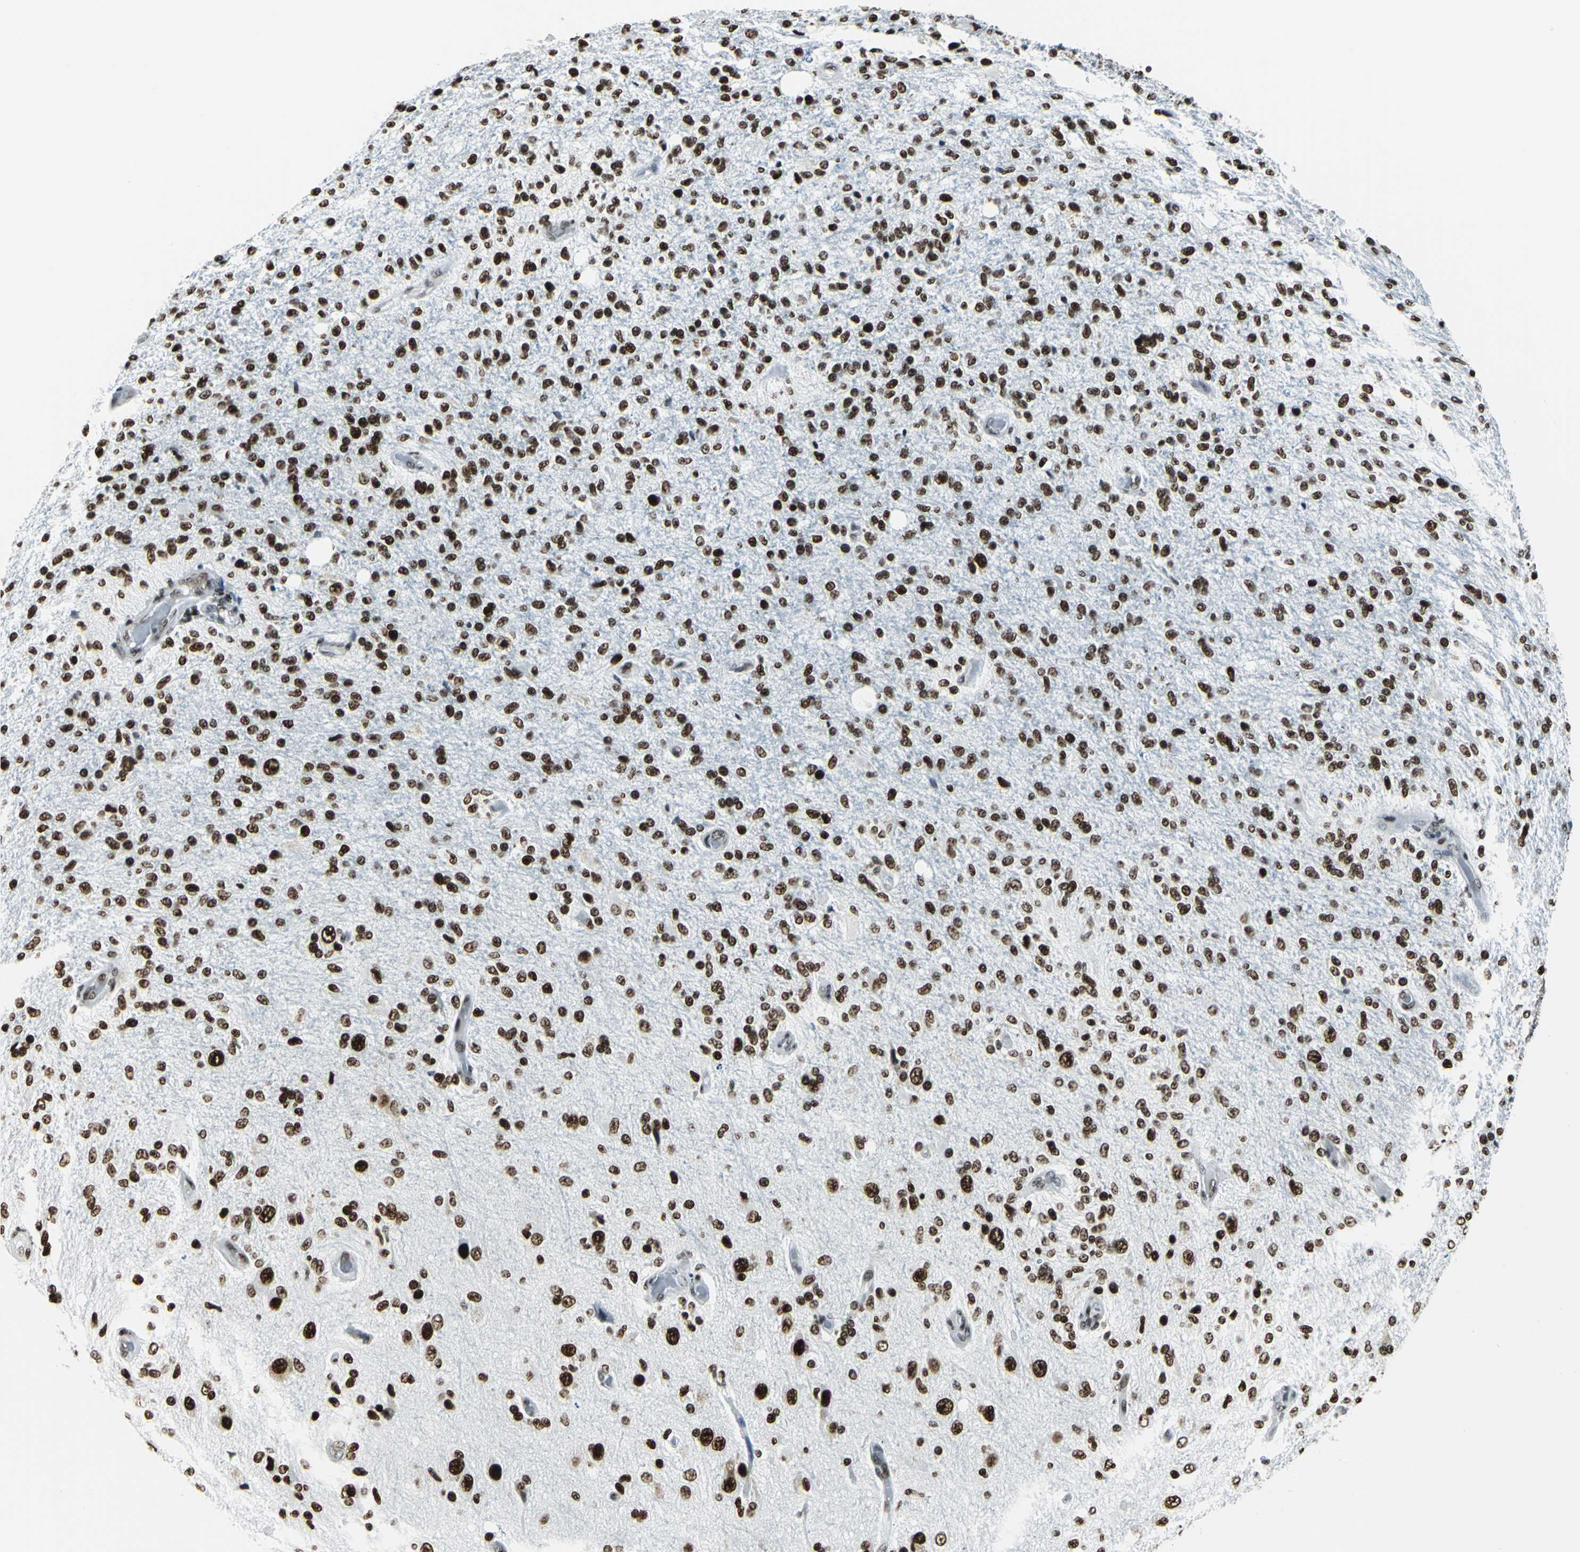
{"staining": {"intensity": "strong", "quantity": ">75%", "location": "nuclear"}, "tissue": "glioma", "cell_type": "Tumor cells", "image_type": "cancer", "snomed": [{"axis": "morphology", "description": "Normal tissue, NOS"}, {"axis": "morphology", "description": "Glioma, malignant, High grade"}, {"axis": "topography", "description": "Cerebral cortex"}], "caption": "Brown immunohistochemical staining in human high-grade glioma (malignant) shows strong nuclear positivity in approximately >75% of tumor cells.", "gene": "HDAC2", "patient": {"sex": "male", "age": 77}}